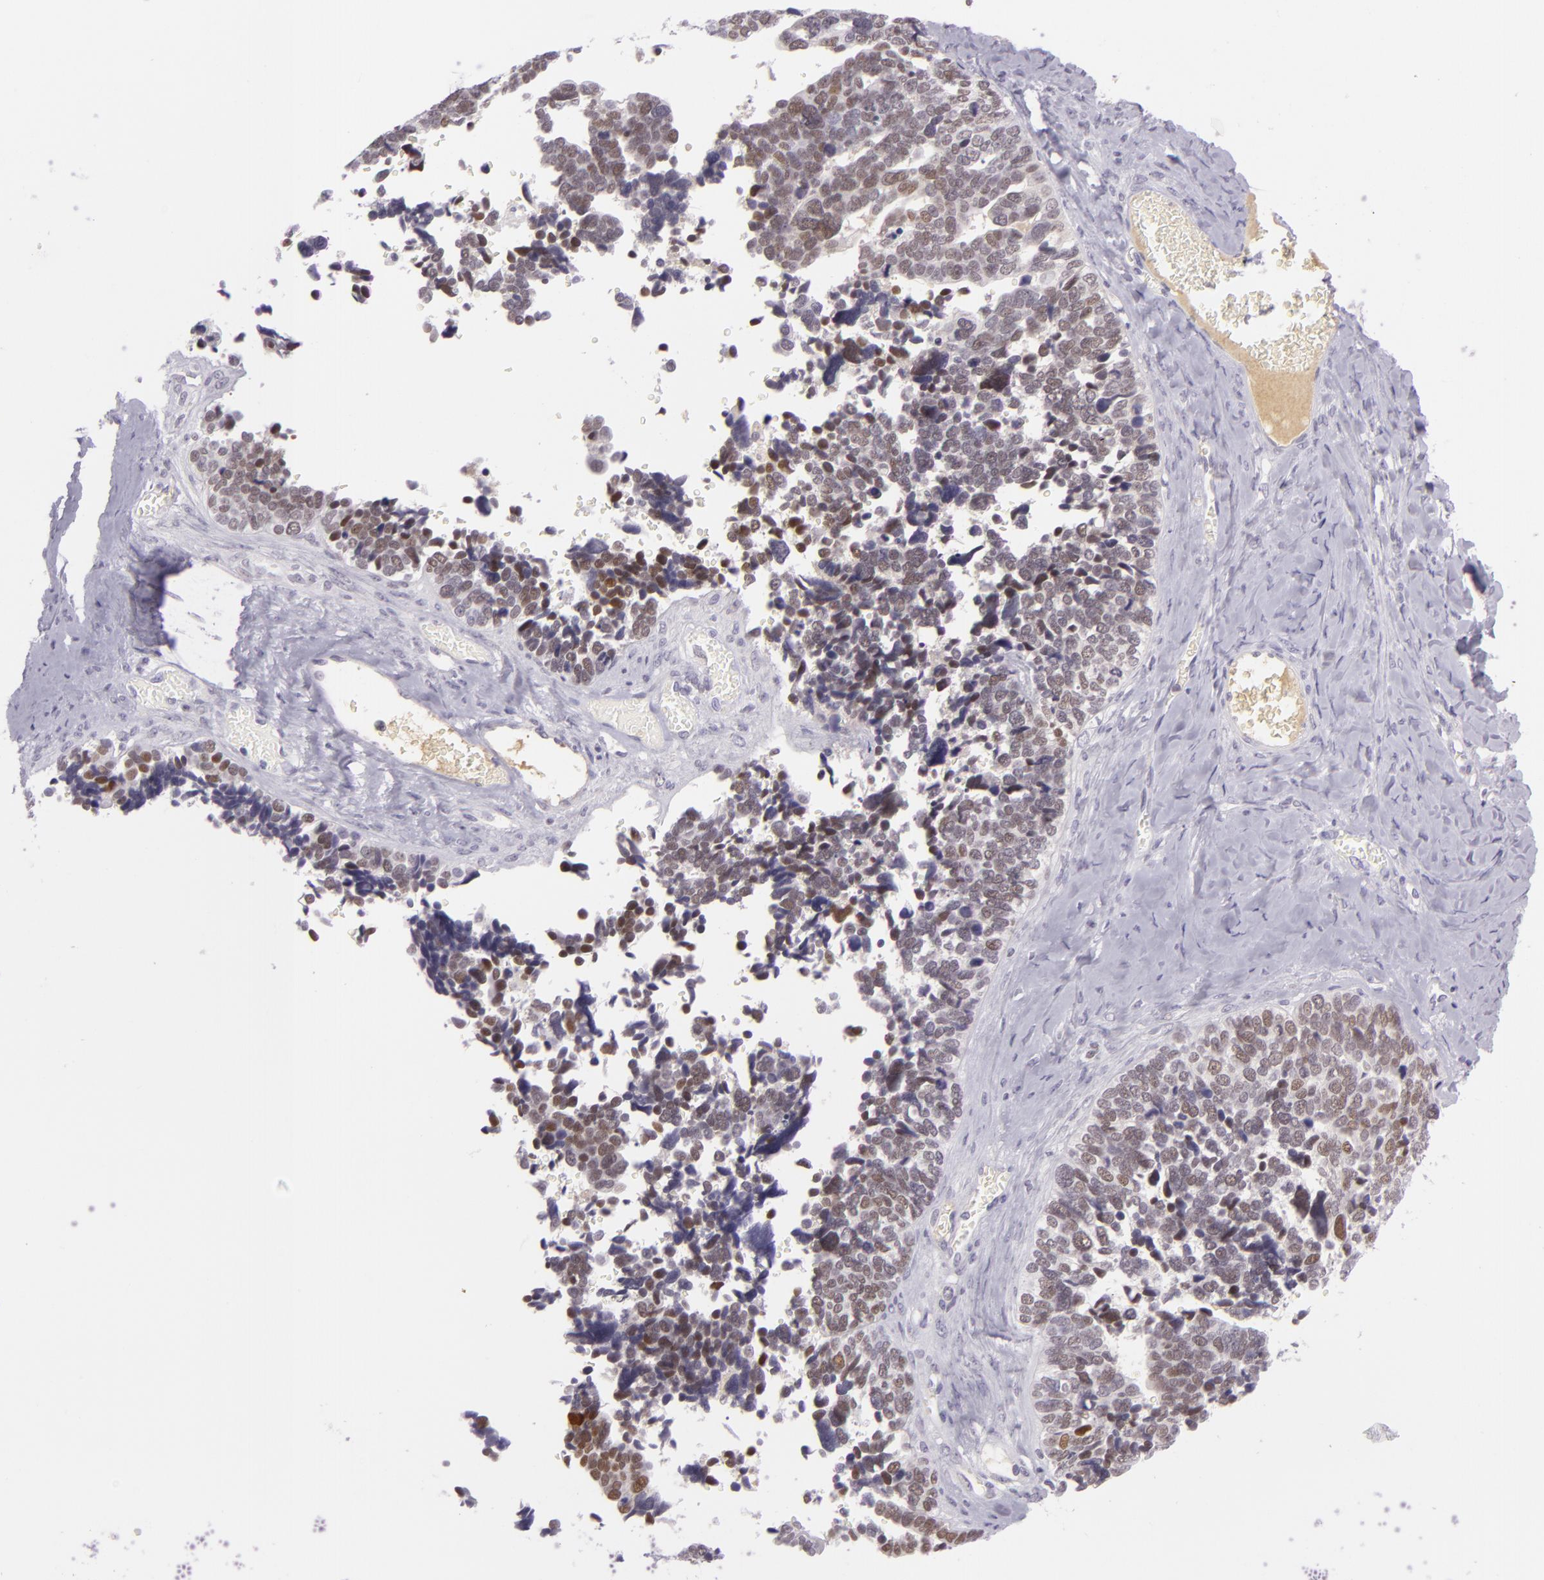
{"staining": {"intensity": "moderate", "quantity": "25%-75%", "location": "nuclear"}, "tissue": "ovarian cancer", "cell_type": "Tumor cells", "image_type": "cancer", "snomed": [{"axis": "morphology", "description": "Cystadenocarcinoma, serous, NOS"}, {"axis": "topography", "description": "Ovary"}], "caption": "A micrograph of human ovarian serous cystadenocarcinoma stained for a protein shows moderate nuclear brown staining in tumor cells.", "gene": "CHEK2", "patient": {"sex": "female", "age": 77}}